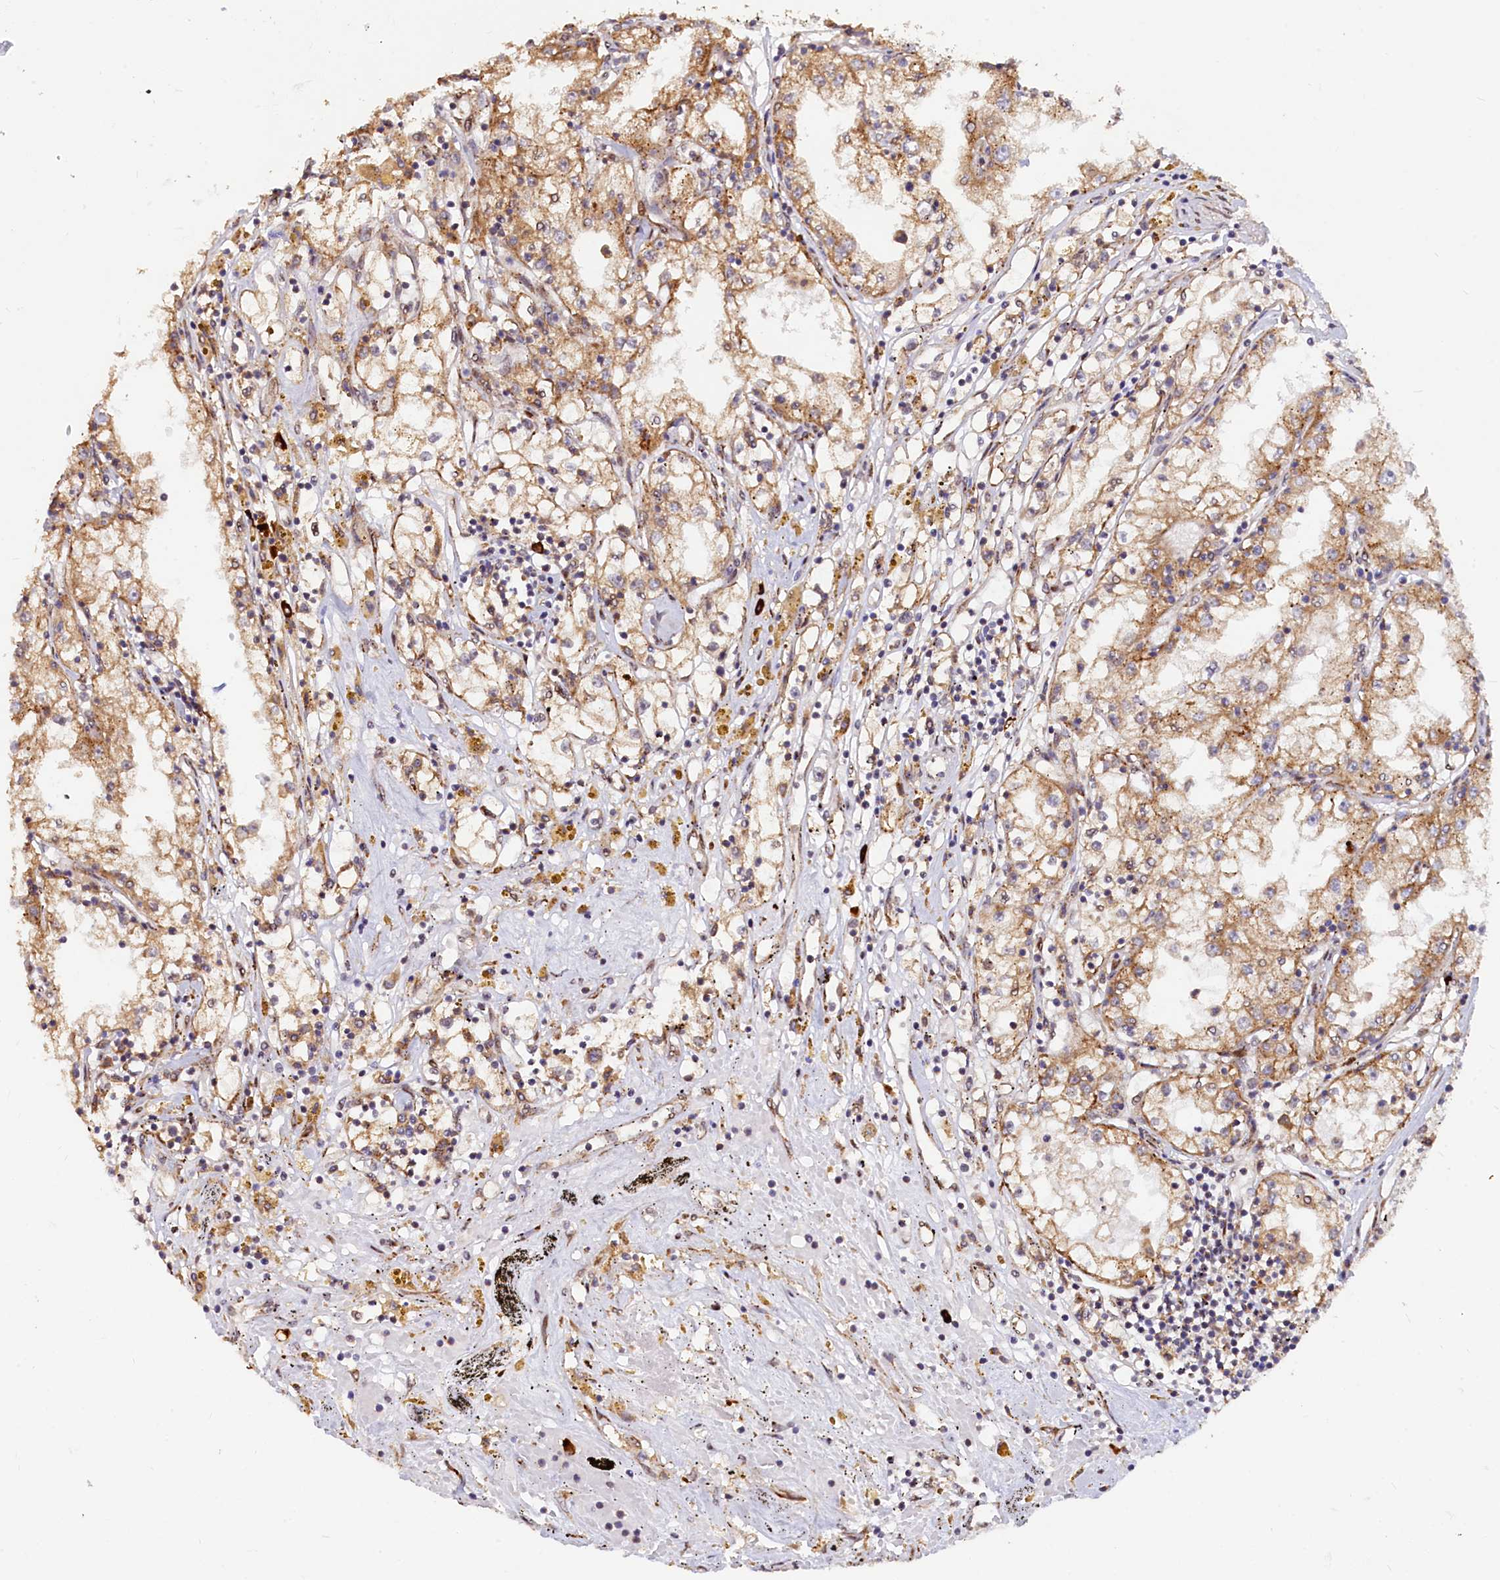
{"staining": {"intensity": "moderate", "quantity": ">75%", "location": "cytoplasmic/membranous"}, "tissue": "renal cancer", "cell_type": "Tumor cells", "image_type": "cancer", "snomed": [{"axis": "morphology", "description": "Adenocarcinoma, NOS"}, {"axis": "topography", "description": "Kidney"}], "caption": "Immunohistochemical staining of human adenocarcinoma (renal) demonstrates moderate cytoplasmic/membranous protein positivity in about >75% of tumor cells.", "gene": "C5orf15", "patient": {"sex": "male", "age": 56}}